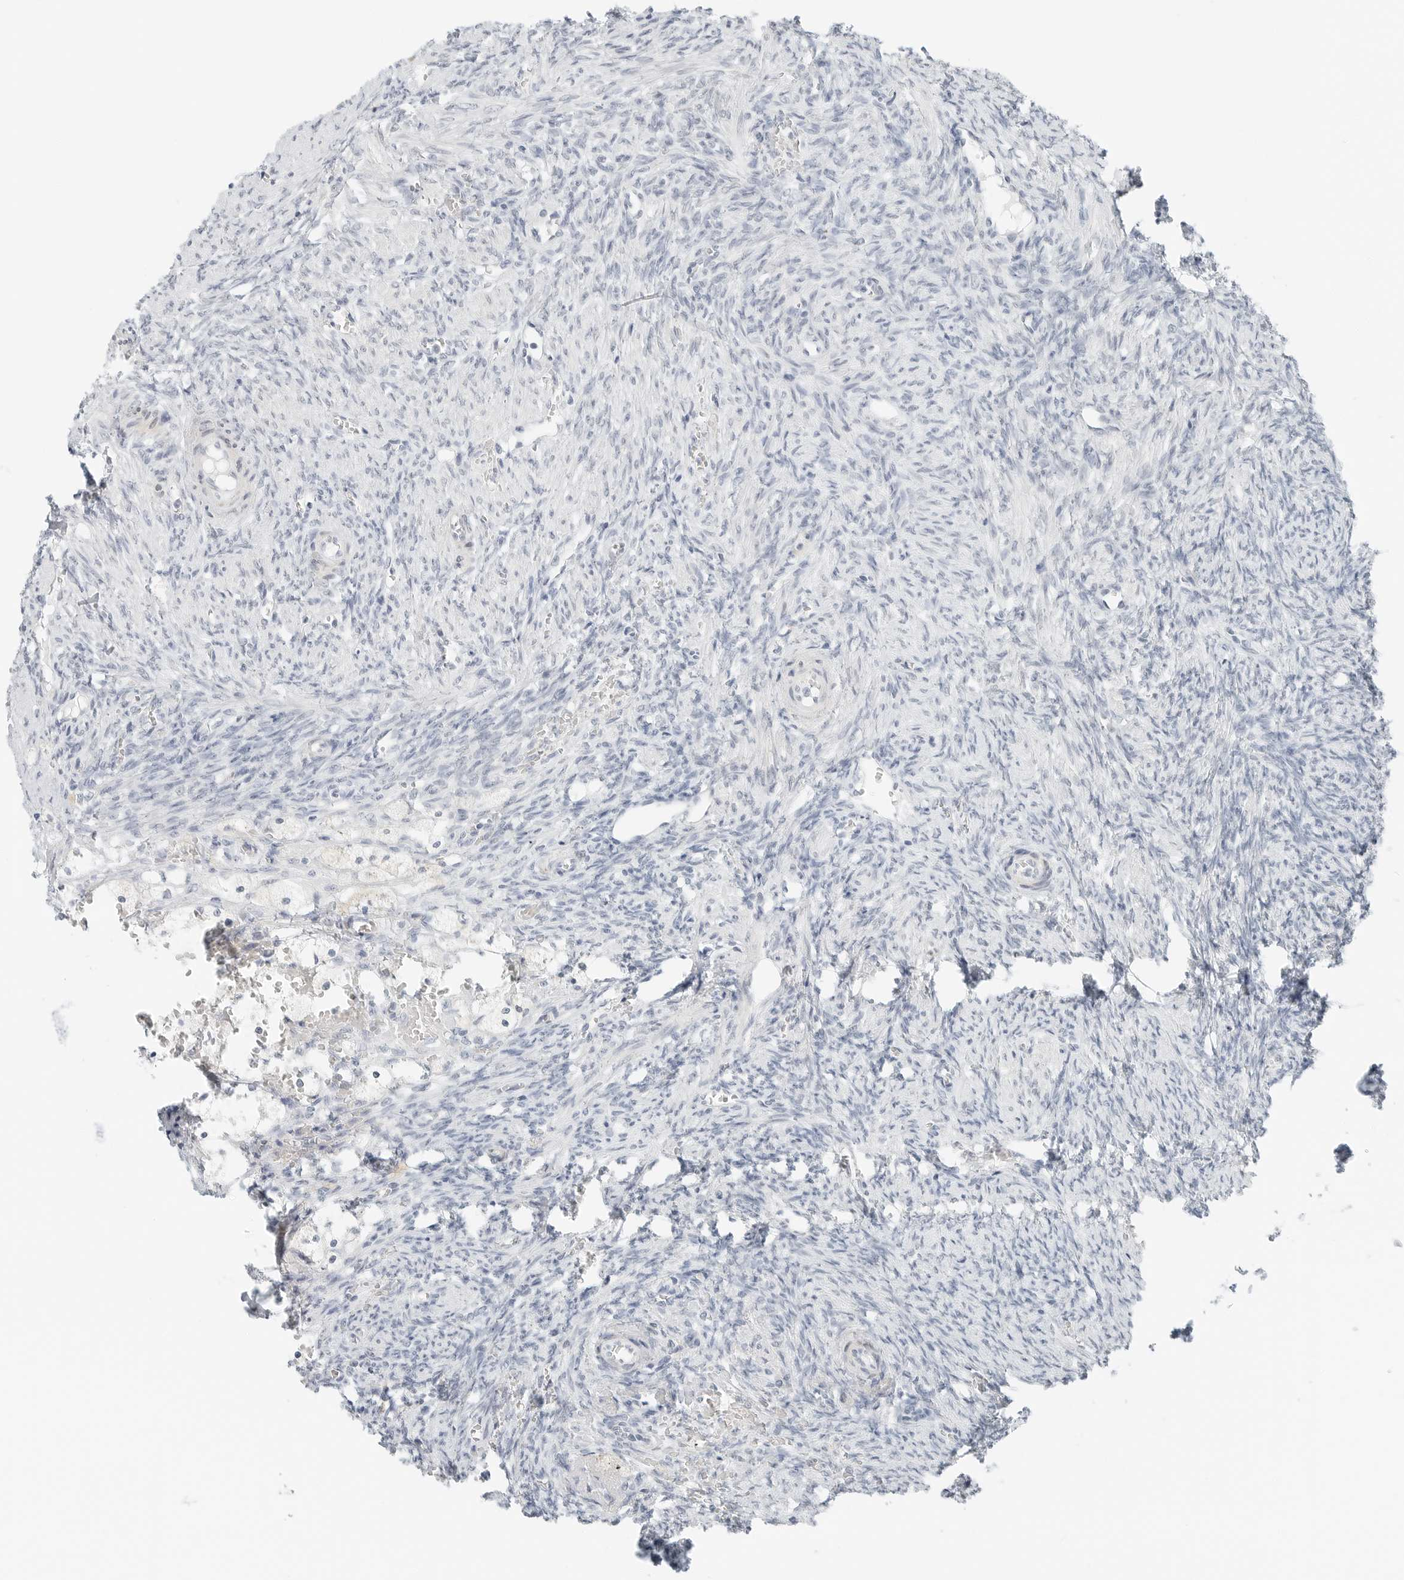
{"staining": {"intensity": "negative", "quantity": "none", "location": "none"}, "tissue": "ovary", "cell_type": "Ovarian stroma cells", "image_type": "normal", "snomed": [{"axis": "morphology", "description": "Normal tissue, NOS"}, {"axis": "topography", "description": "Ovary"}], "caption": "IHC micrograph of normal ovary: ovary stained with DAB exhibits no significant protein staining in ovarian stroma cells.", "gene": "CCSAP", "patient": {"sex": "female", "age": 41}}